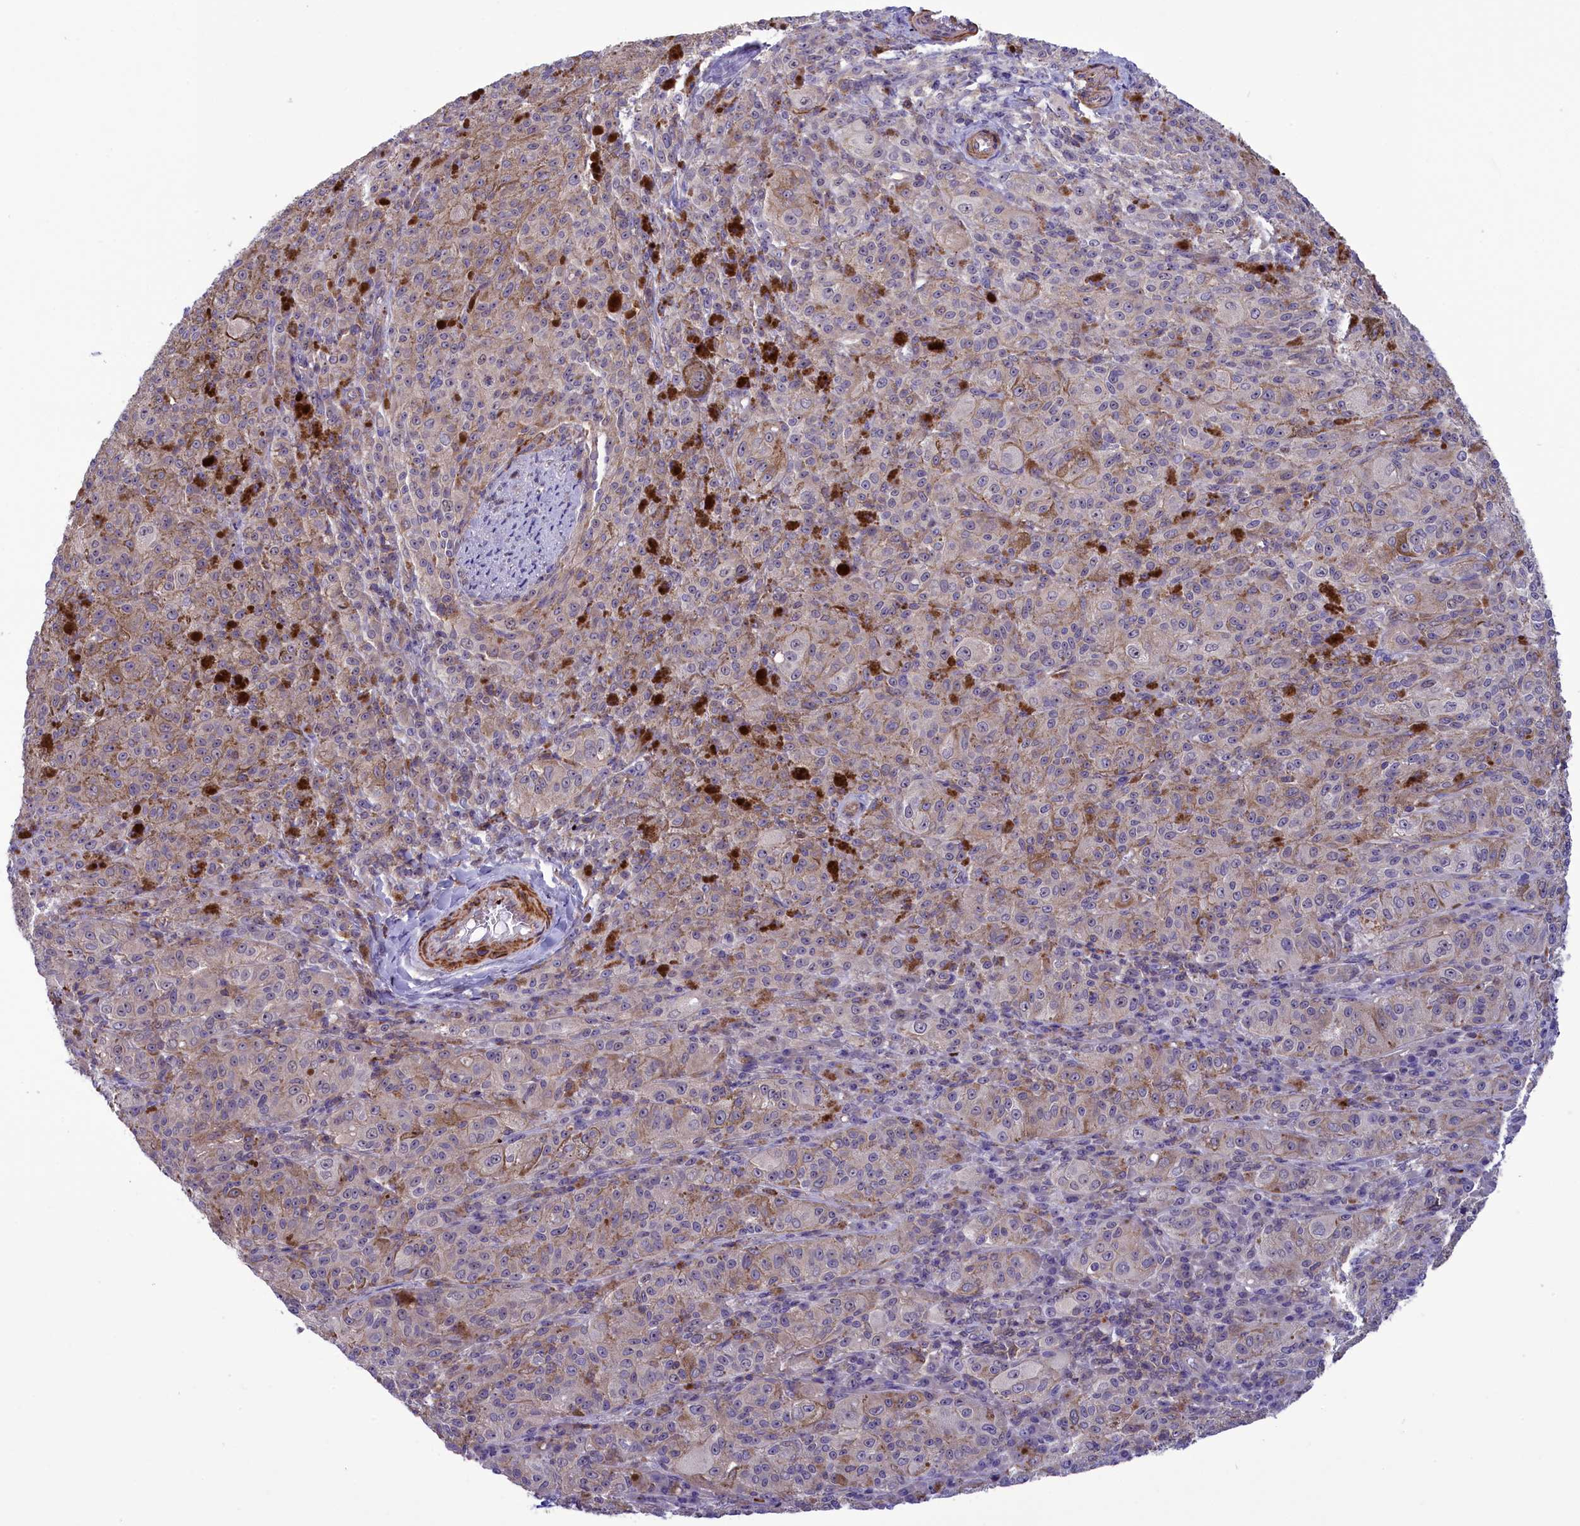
{"staining": {"intensity": "negative", "quantity": "none", "location": "none"}, "tissue": "melanoma", "cell_type": "Tumor cells", "image_type": "cancer", "snomed": [{"axis": "morphology", "description": "Malignant melanoma, NOS"}, {"axis": "topography", "description": "Skin"}], "caption": "Image shows no significant protein staining in tumor cells of melanoma. (Stains: DAB IHC with hematoxylin counter stain, Microscopy: brightfield microscopy at high magnification).", "gene": "HEATR3", "patient": {"sex": "female", "age": 52}}